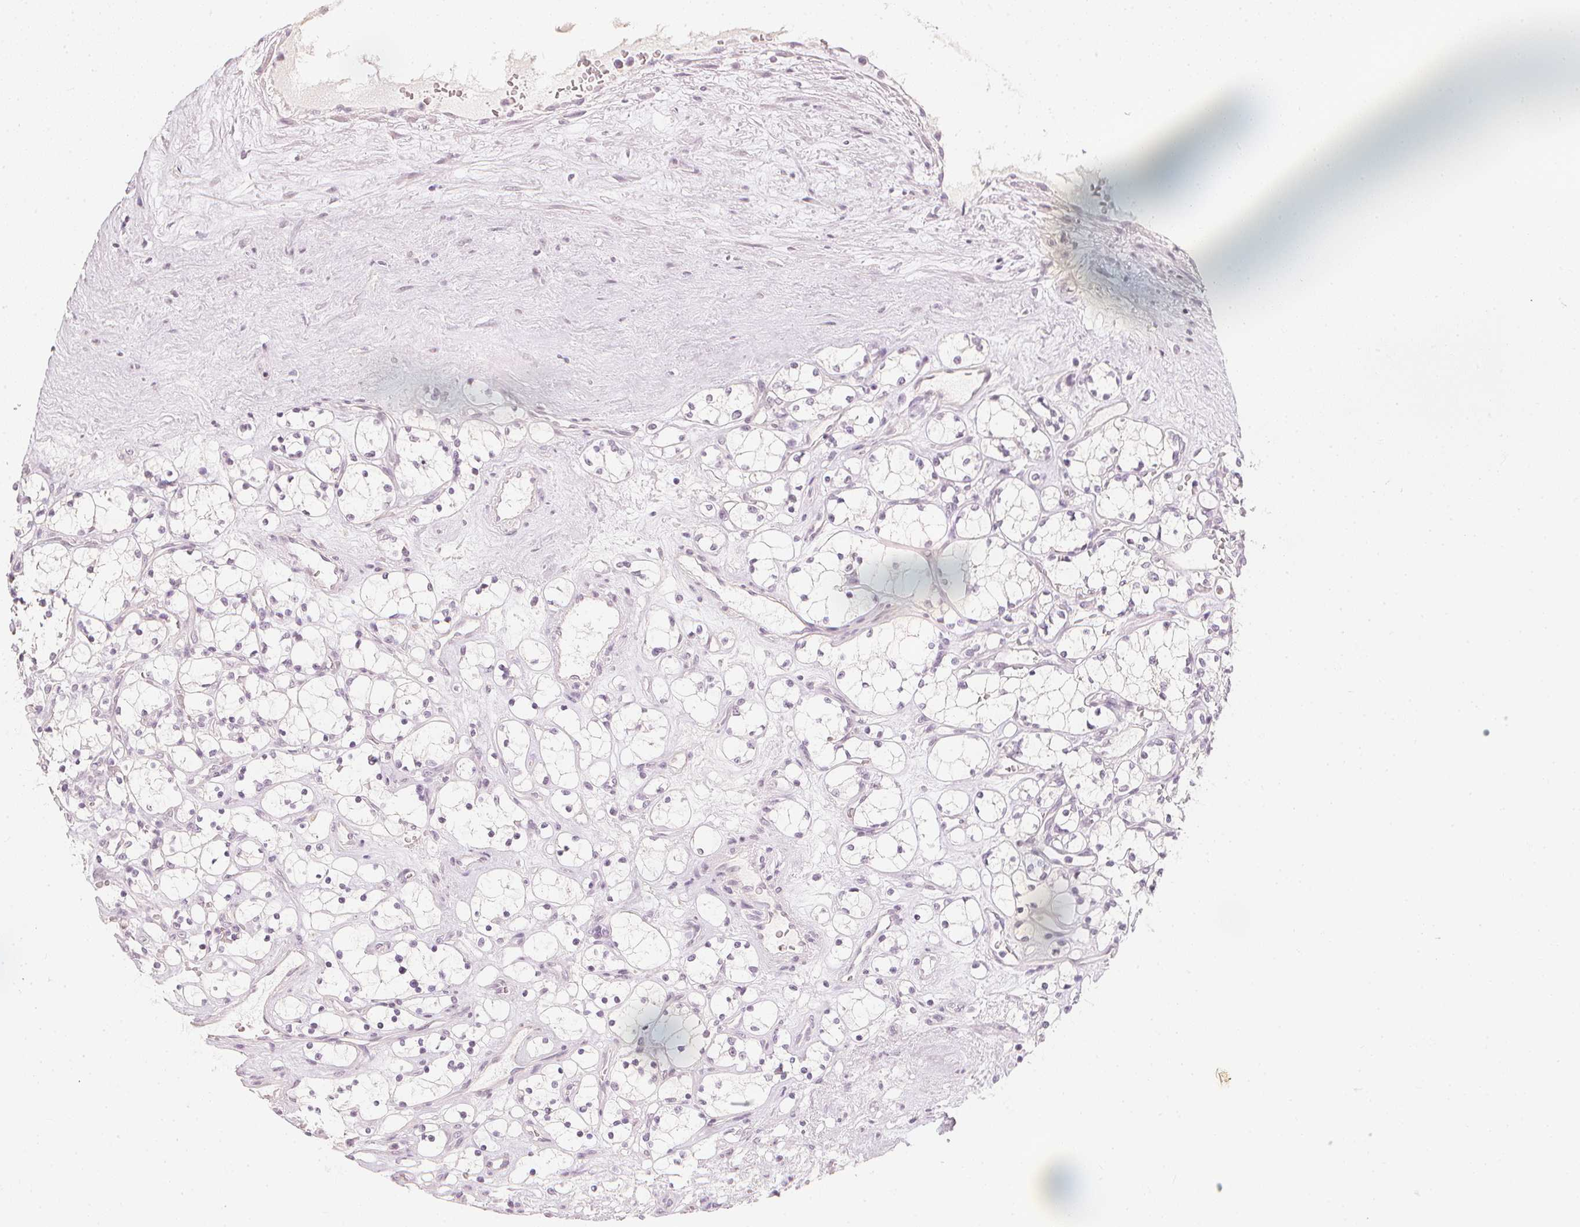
{"staining": {"intensity": "negative", "quantity": "none", "location": "none"}, "tissue": "renal cancer", "cell_type": "Tumor cells", "image_type": "cancer", "snomed": [{"axis": "morphology", "description": "Adenocarcinoma, NOS"}, {"axis": "topography", "description": "Kidney"}], "caption": "Renal cancer stained for a protein using immunohistochemistry (IHC) demonstrates no positivity tumor cells.", "gene": "CALB1", "patient": {"sex": "female", "age": 69}}